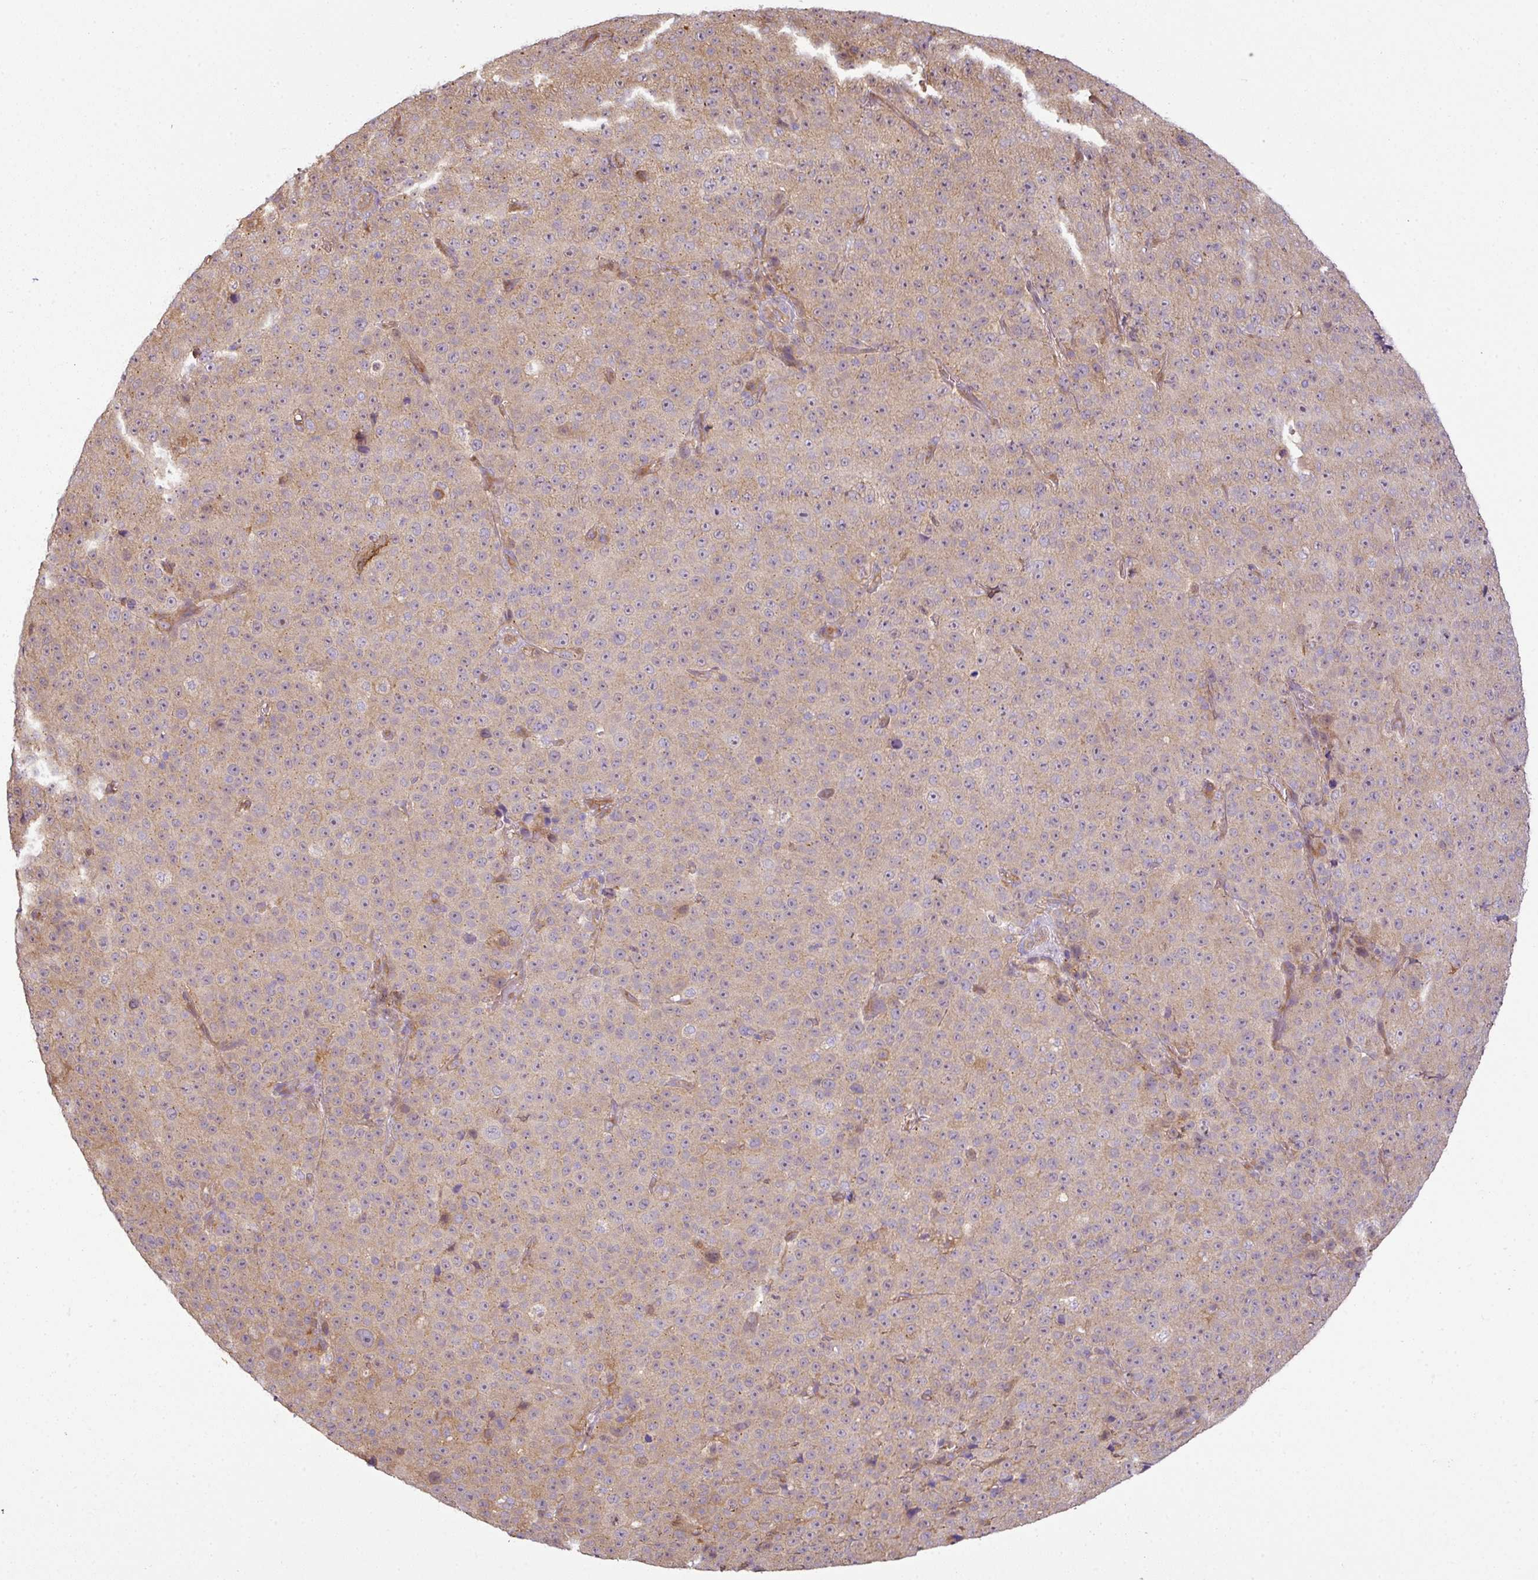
{"staining": {"intensity": "negative", "quantity": "none", "location": "none"}, "tissue": "melanoma", "cell_type": "Tumor cells", "image_type": "cancer", "snomed": [{"axis": "morphology", "description": "Malignant melanoma, Metastatic site"}, {"axis": "topography", "description": "Skin"}, {"axis": "topography", "description": "Lymph node"}], "caption": "Tumor cells are negative for brown protein staining in melanoma.", "gene": "ANKRD18A", "patient": {"sex": "male", "age": 66}}